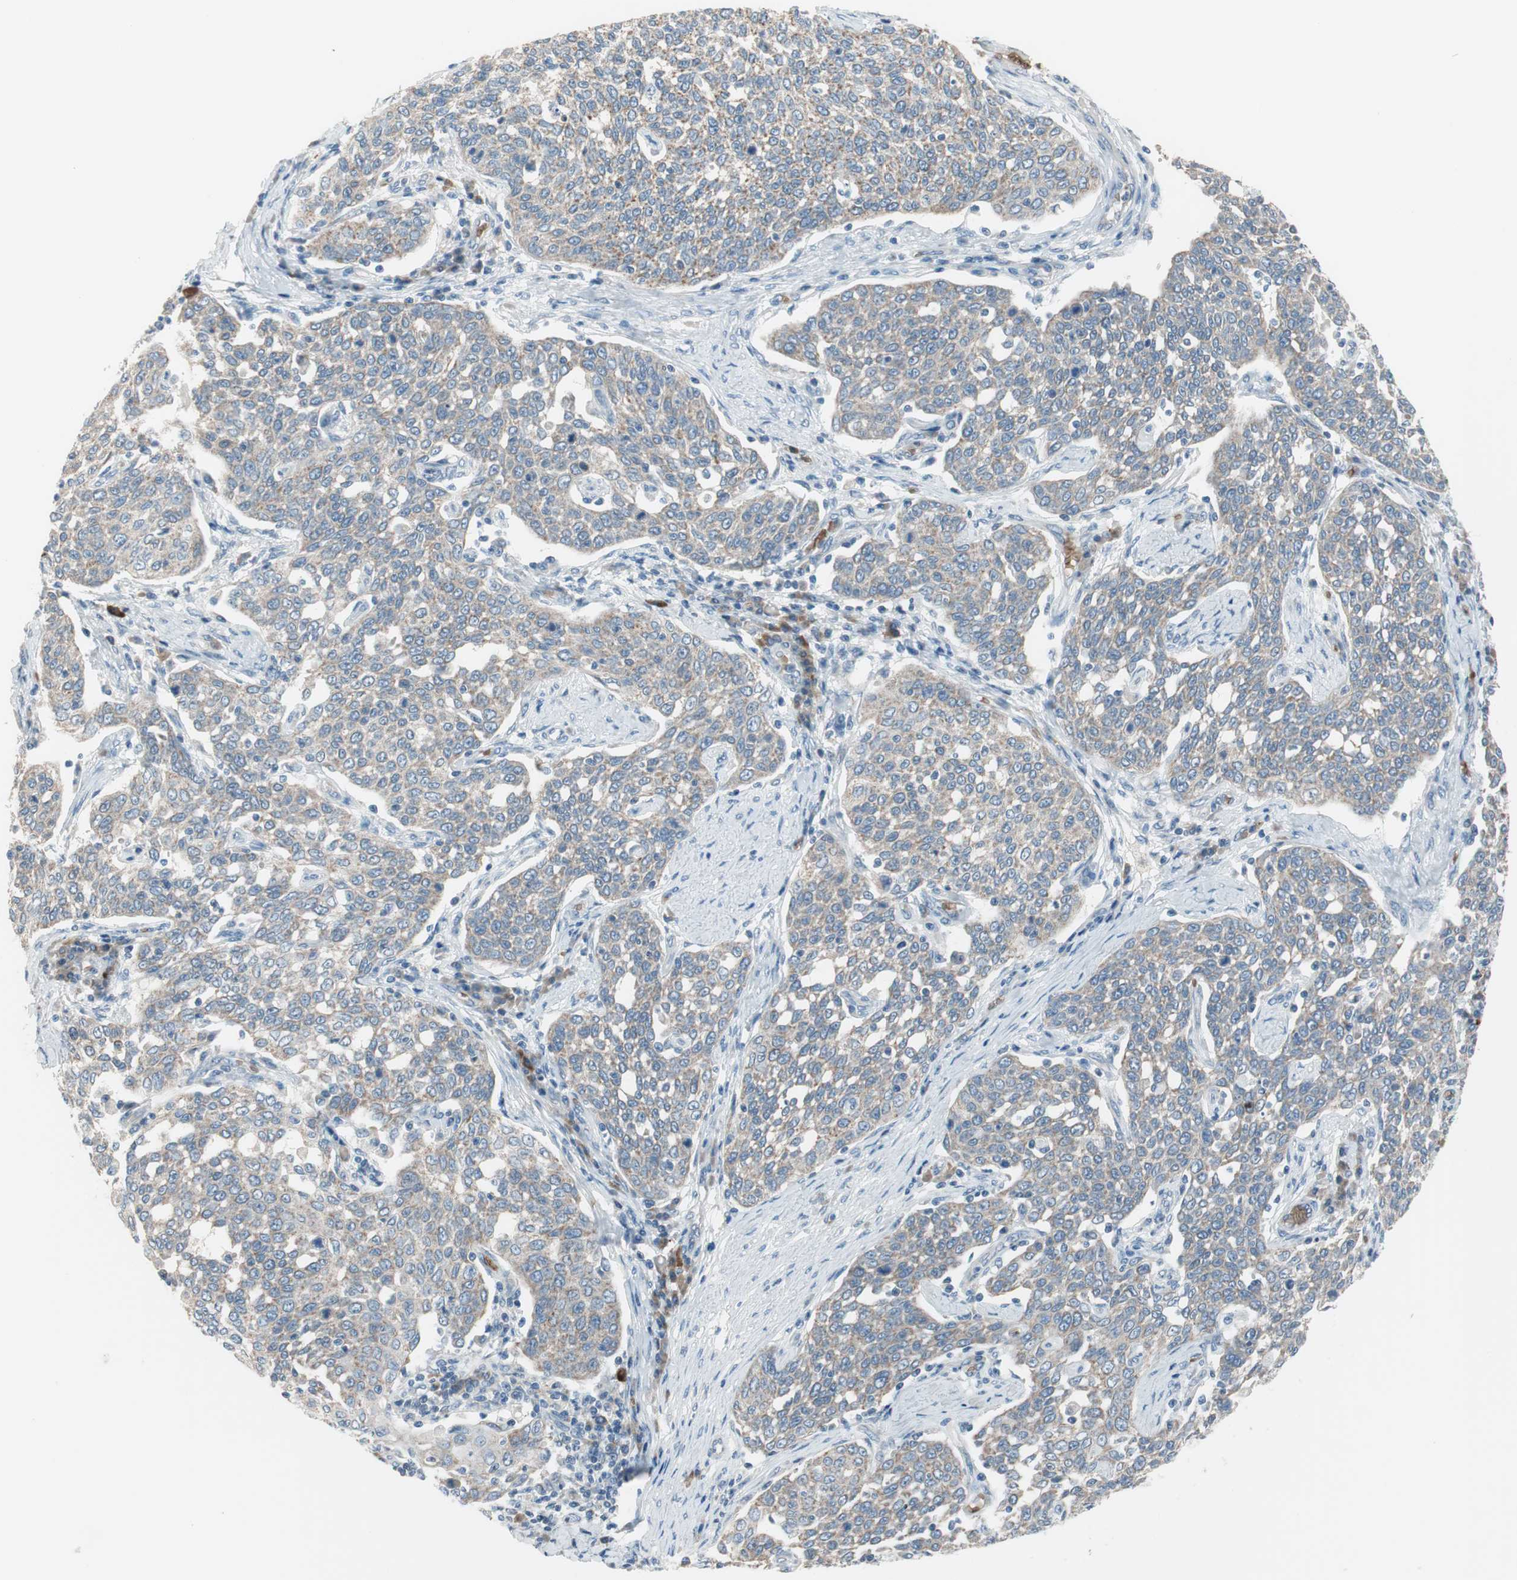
{"staining": {"intensity": "weak", "quantity": ">75%", "location": "cytoplasmic/membranous"}, "tissue": "cervical cancer", "cell_type": "Tumor cells", "image_type": "cancer", "snomed": [{"axis": "morphology", "description": "Squamous cell carcinoma, NOS"}, {"axis": "topography", "description": "Cervix"}], "caption": "Protein expression analysis of cervical cancer exhibits weak cytoplasmic/membranous expression in approximately >75% of tumor cells. (DAB (3,3'-diaminobenzidine) IHC with brightfield microscopy, high magnification).", "gene": "GYPC", "patient": {"sex": "female", "age": 34}}